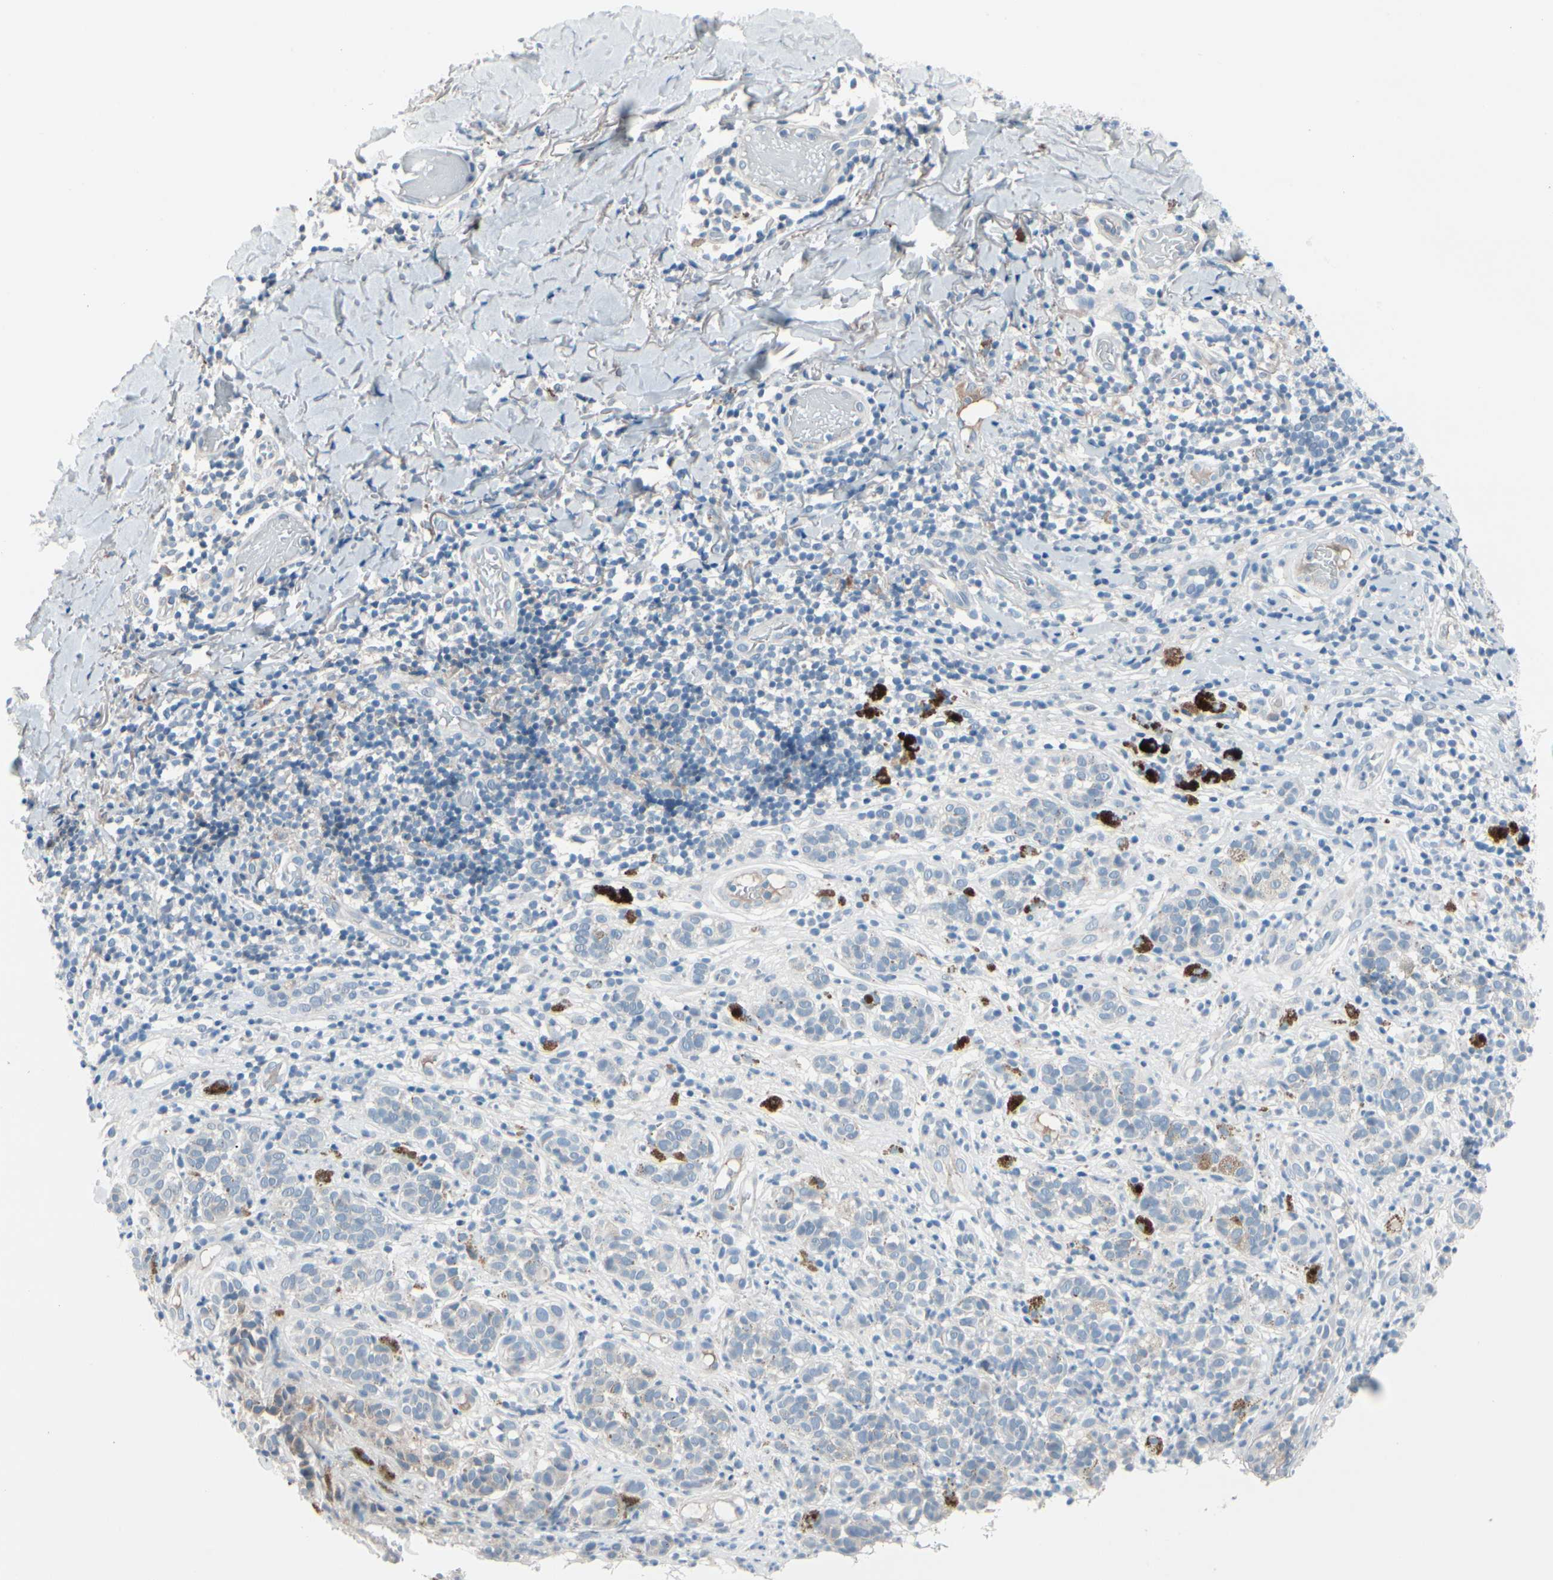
{"staining": {"intensity": "negative", "quantity": "none", "location": "none"}, "tissue": "melanoma", "cell_type": "Tumor cells", "image_type": "cancer", "snomed": [{"axis": "morphology", "description": "Malignant melanoma, NOS"}, {"axis": "topography", "description": "Skin"}], "caption": "Immunohistochemistry (IHC) of human melanoma reveals no positivity in tumor cells.", "gene": "PGR", "patient": {"sex": "male", "age": 64}}